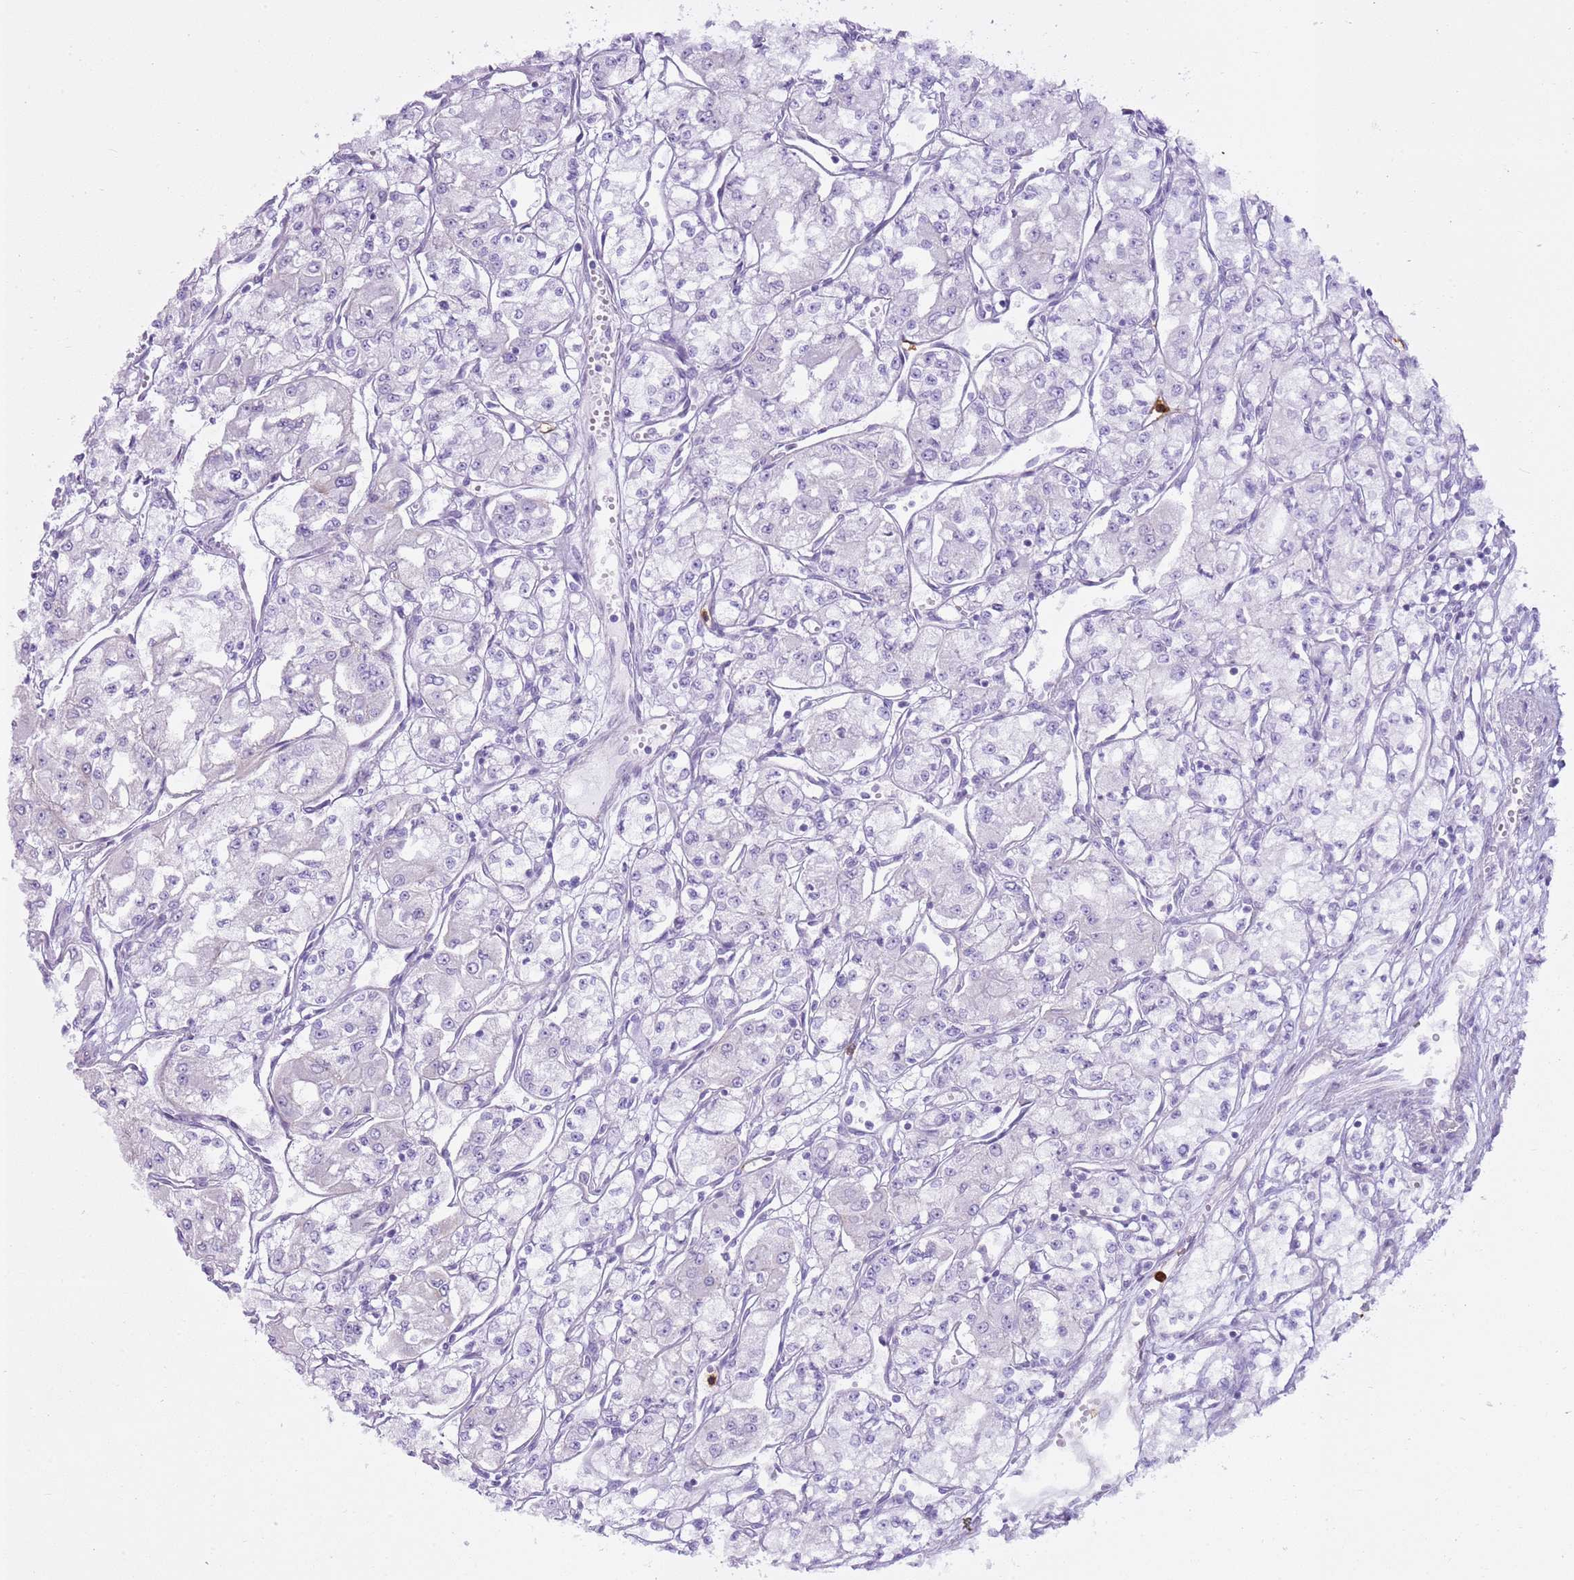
{"staining": {"intensity": "negative", "quantity": "none", "location": "none"}, "tissue": "renal cancer", "cell_type": "Tumor cells", "image_type": "cancer", "snomed": [{"axis": "morphology", "description": "Adenocarcinoma, NOS"}, {"axis": "topography", "description": "Kidney"}], "caption": "Immunohistochemistry micrograph of neoplastic tissue: renal adenocarcinoma stained with DAB shows no significant protein expression in tumor cells.", "gene": "CD177", "patient": {"sex": "male", "age": 59}}